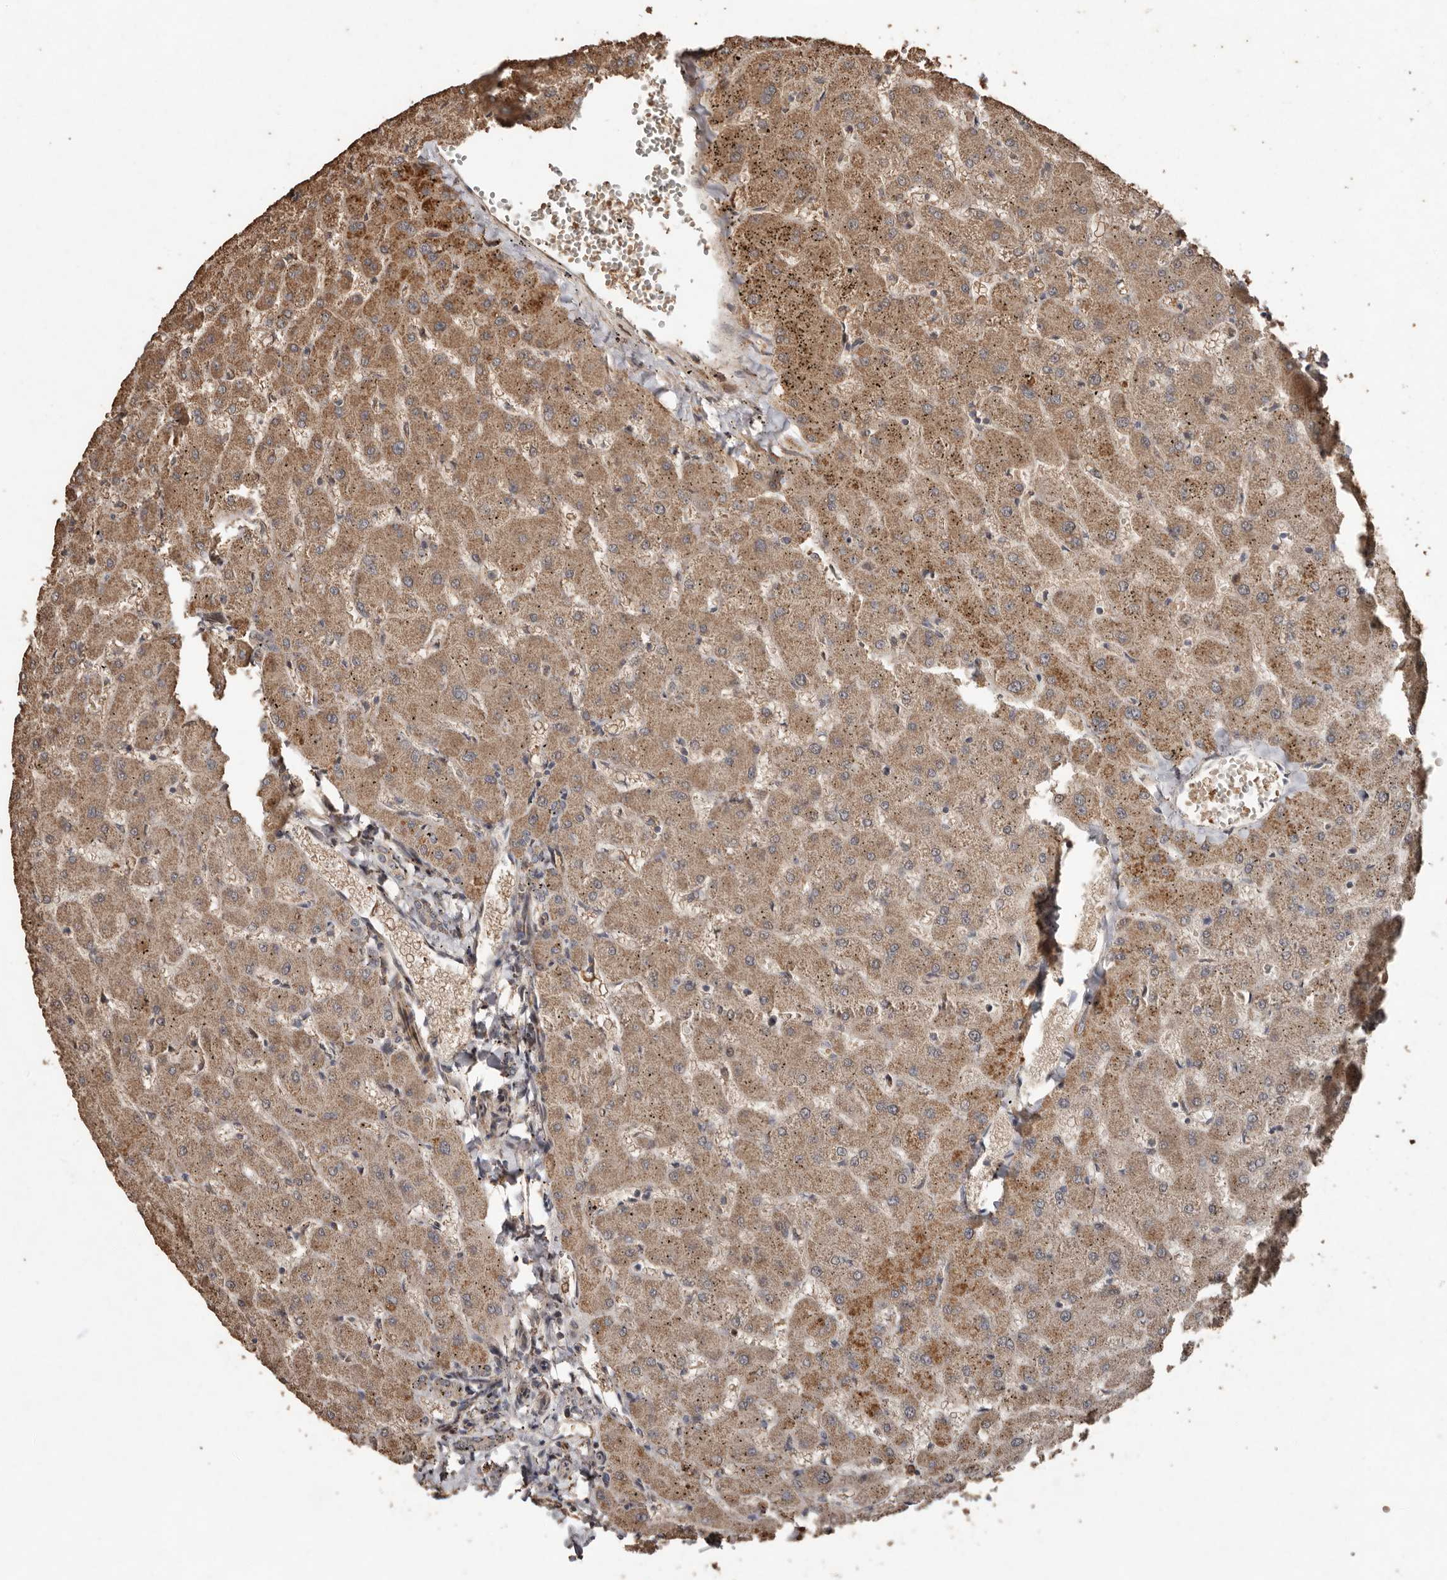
{"staining": {"intensity": "weak", "quantity": "<25%", "location": "cytoplasmic/membranous"}, "tissue": "liver", "cell_type": "Cholangiocytes", "image_type": "normal", "snomed": [{"axis": "morphology", "description": "Normal tissue, NOS"}, {"axis": "topography", "description": "Liver"}], "caption": "The photomicrograph shows no significant positivity in cholangiocytes of liver.", "gene": "RANBP17", "patient": {"sex": "female", "age": 63}}